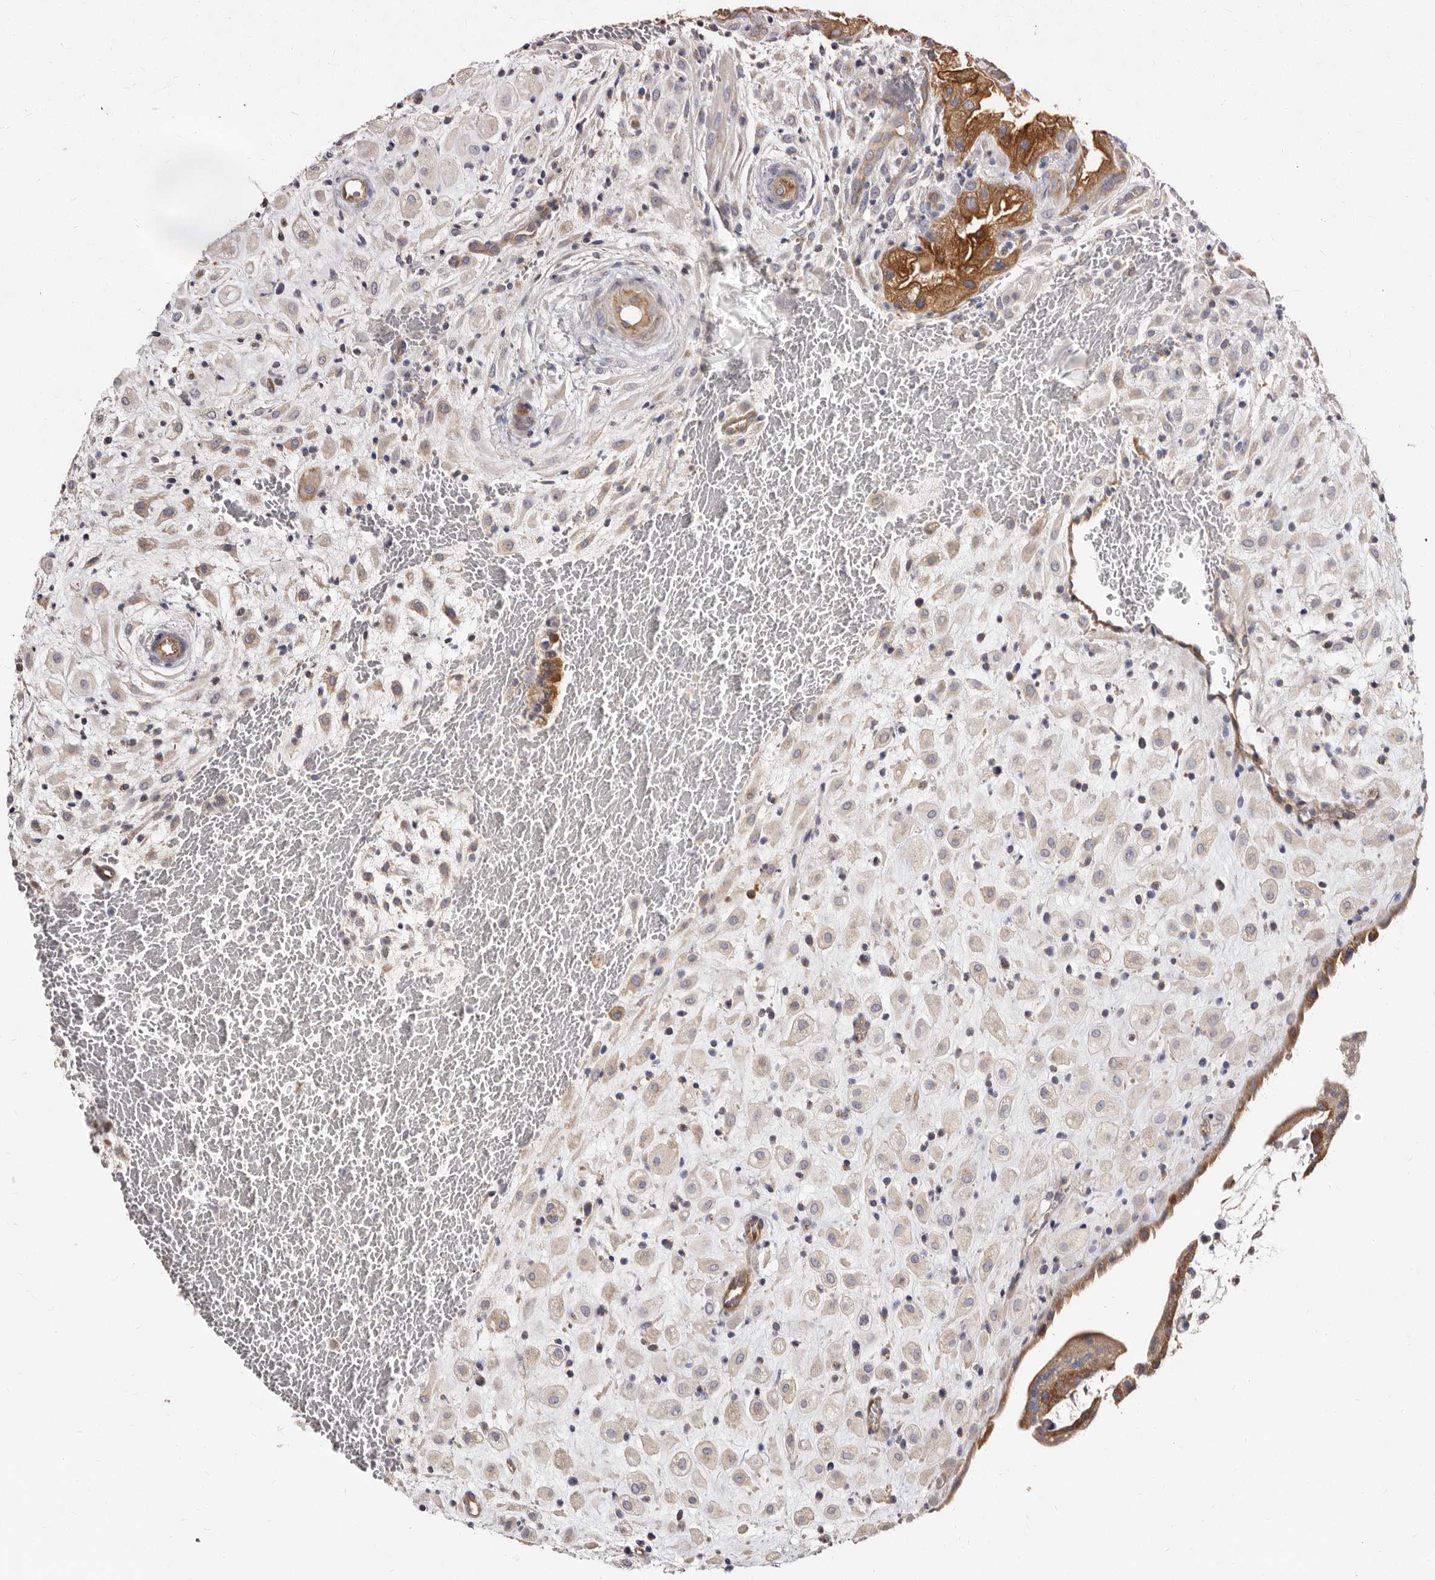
{"staining": {"intensity": "moderate", "quantity": "25%-75%", "location": "cytoplasmic/membranous"}, "tissue": "placenta", "cell_type": "Decidual cells", "image_type": "normal", "snomed": [{"axis": "morphology", "description": "Normal tissue, NOS"}, {"axis": "topography", "description": "Placenta"}], "caption": "Protein staining exhibits moderate cytoplasmic/membranous staining in approximately 25%-75% of decidual cells in normal placenta.", "gene": "BAIAP2L1", "patient": {"sex": "female", "age": 35}}